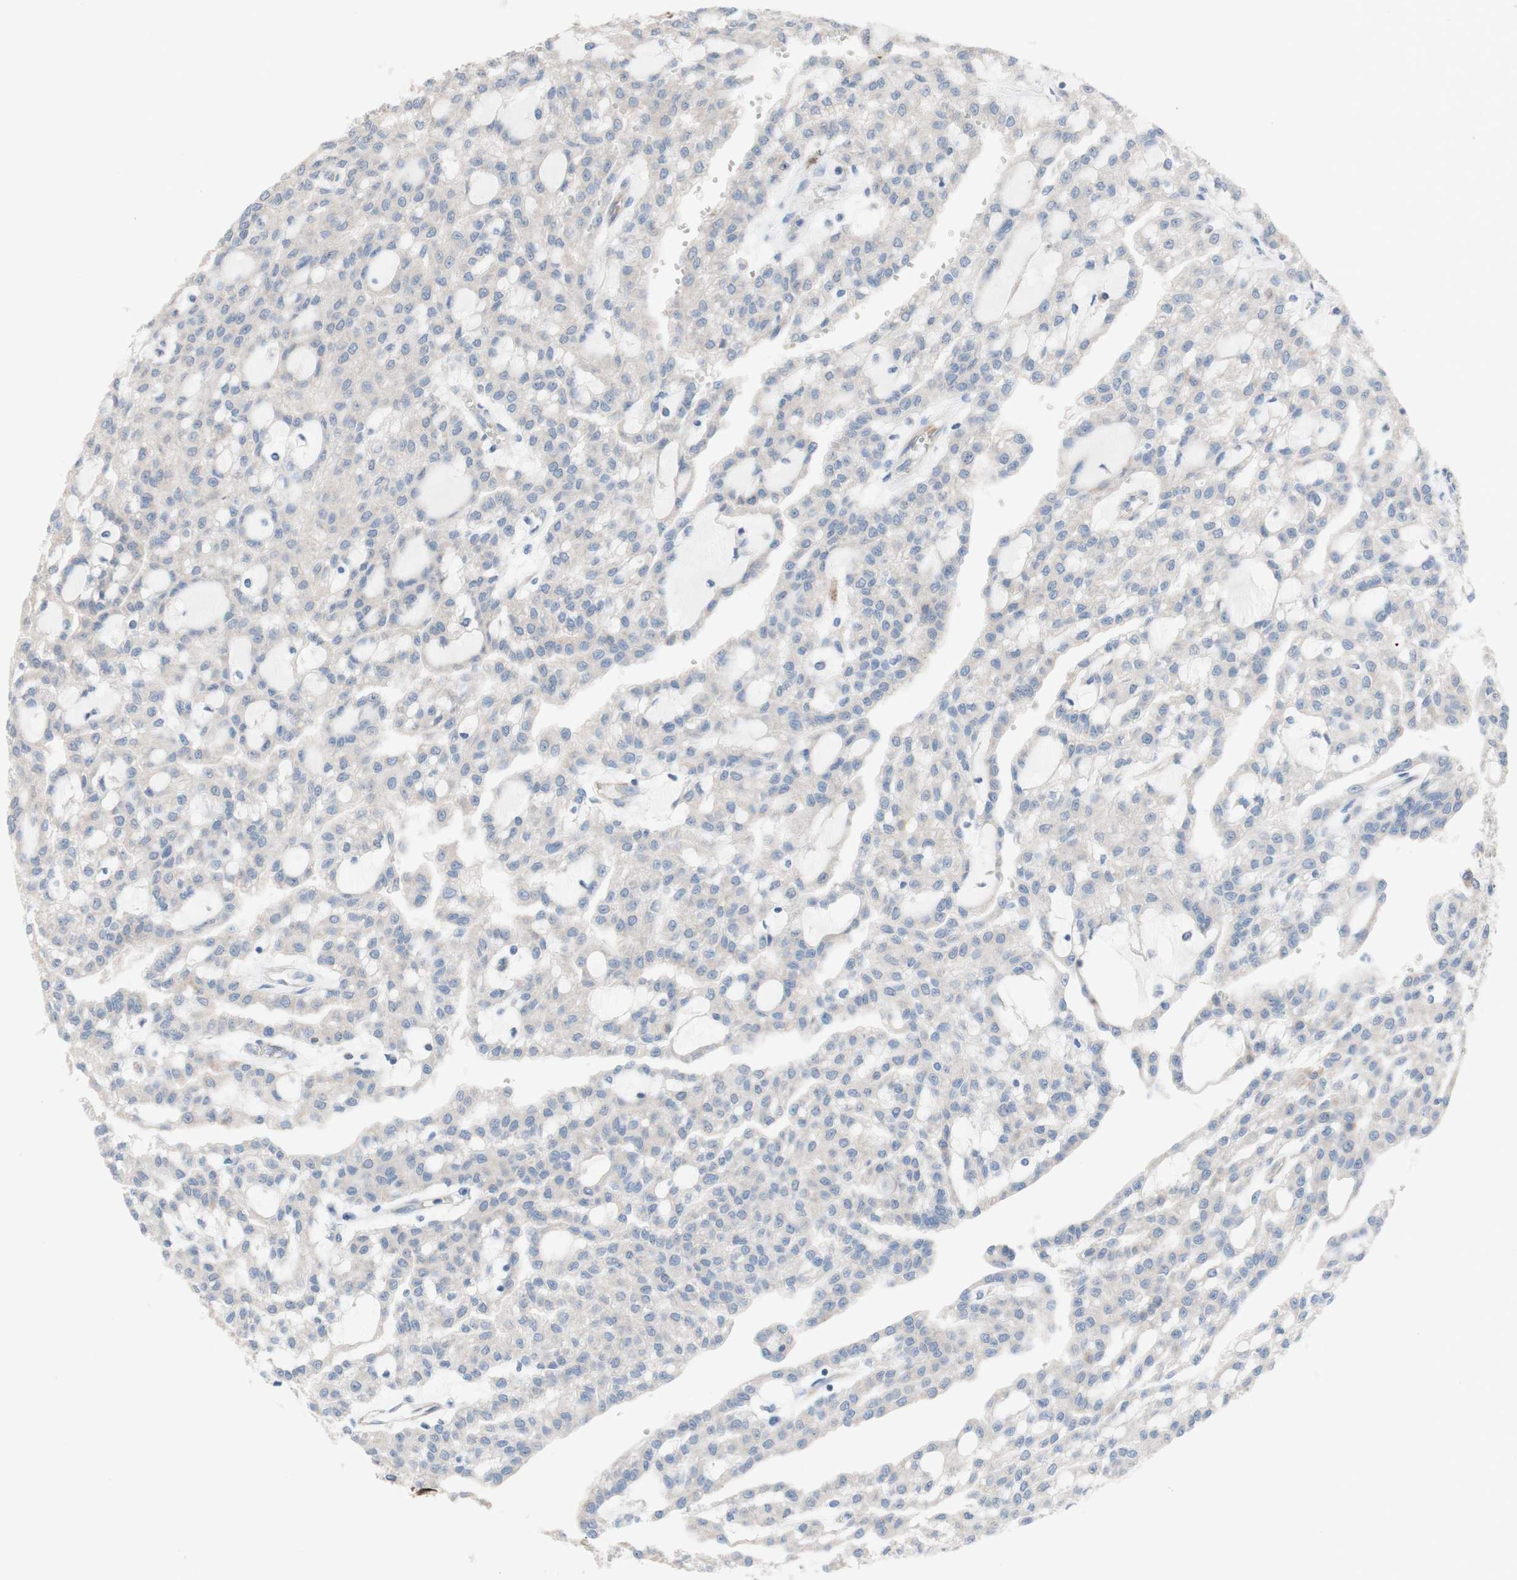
{"staining": {"intensity": "negative", "quantity": "none", "location": "none"}, "tissue": "renal cancer", "cell_type": "Tumor cells", "image_type": "cancer", "snomed": [{"axis": "morphology", "description": "Adenocarcinoma, NOS"}, {"axis": "topography", "description": "Kidney"}], "caption": "Tumor cells are negative for protein expression in human adenocarcinoma (renal). (DAB (3,3'-diaminobenzidine) immunohistochemistry, high magnification).", "gene": "AGPAT5", "patient": {"sex": "male", "age": 63}}